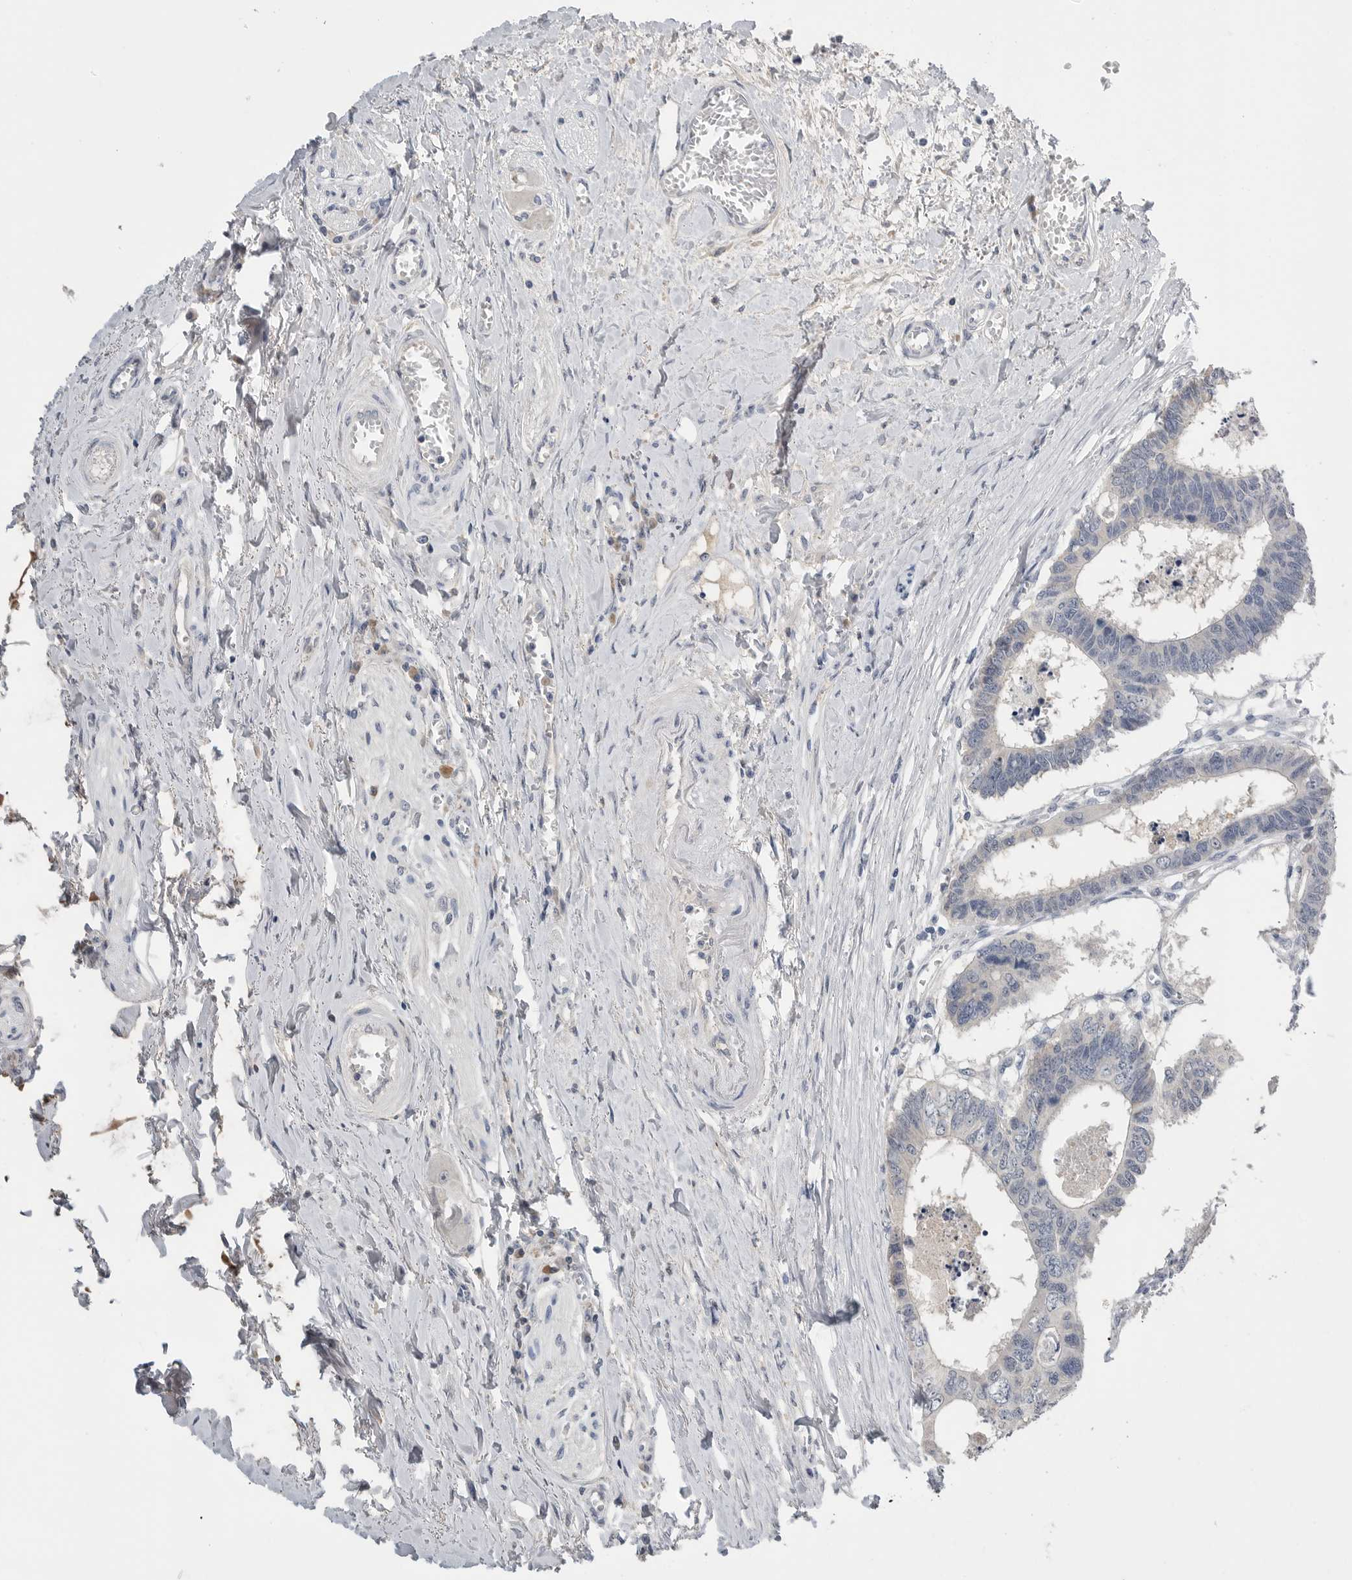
{"staining": {"intensity": "negative", "quantity": "none", "location": "none"}, "tissue": "colorectal cancer", "cell_type": "Tumor cells", "image_type": "cancer", "snomed": [{"axis": "morphology", "description": "Adenocarcinoma, NOS"}, {"axis": "topography", "description": "Rectum"}], "caption": "Adenocarcinoma (colorectal) was stained to show a protein in brown. There is no significant staining in tumor cells. Brightfield microscopy of IHC stained with DAB (brown) and hematoxylin (blue), captured at high magnification.", "gene": "FABP6", "patient": {"sex": "male", "age": 84}}